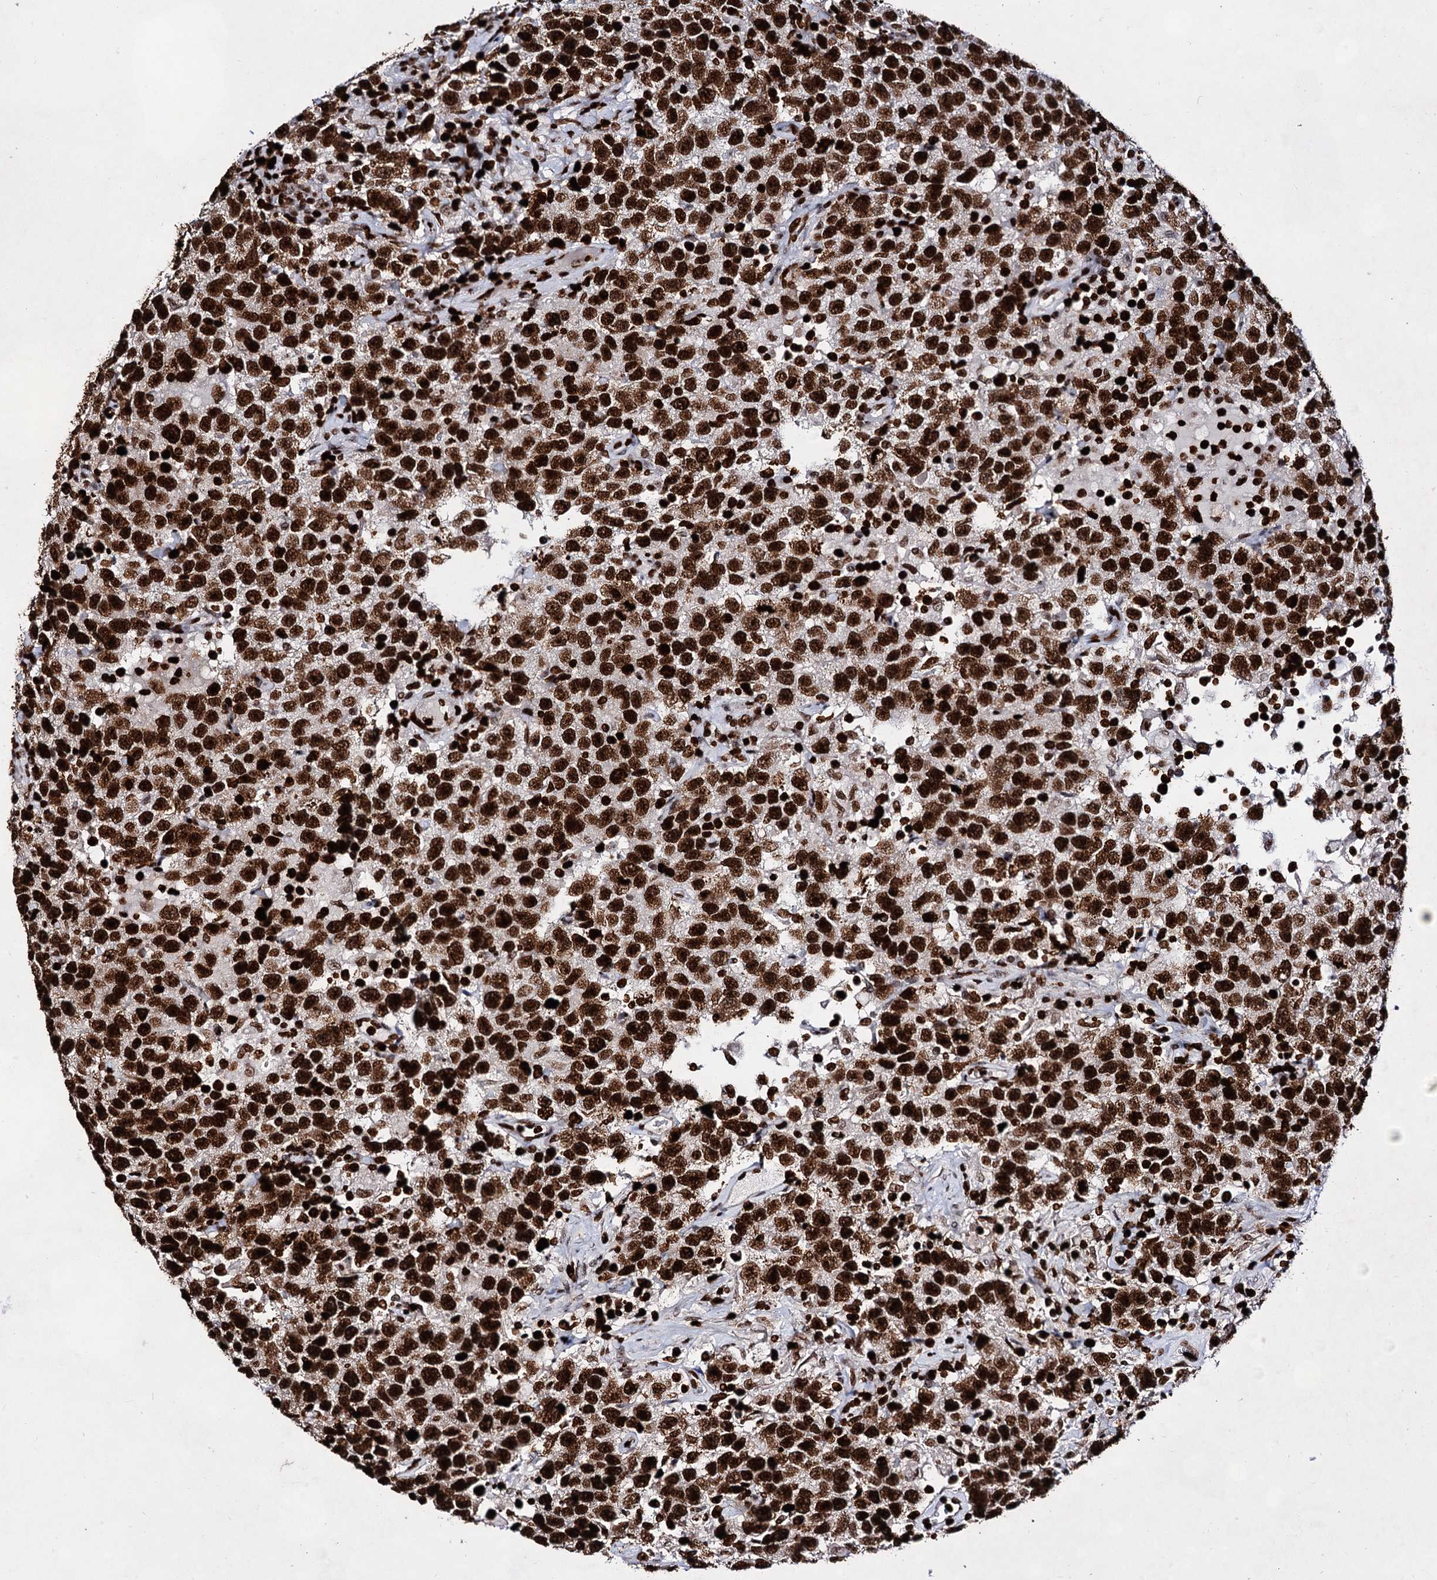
{"staining": {"intensity": "strong", "quantity": ">75%", "location": "nuclear"}, "tissue": "testis cancer", "cell_type": "Tumor cells", "image_type": "cancer", "snomed": [{"axis": "morphology", "description": "Seminoma, NOS"}, {"axis": "topography", "description": "Testis"}], "caption": "Protein expression analysis of testis cancer demonstrates strong nuclear staining in about >75% of tumor cells. (DAB (3,3'-diaminobenzidine) IHC, brown staining for protein, blue staining for nuclei).", "gene": "HMGB2", "patient": {"sex": "male", "age": 41}}